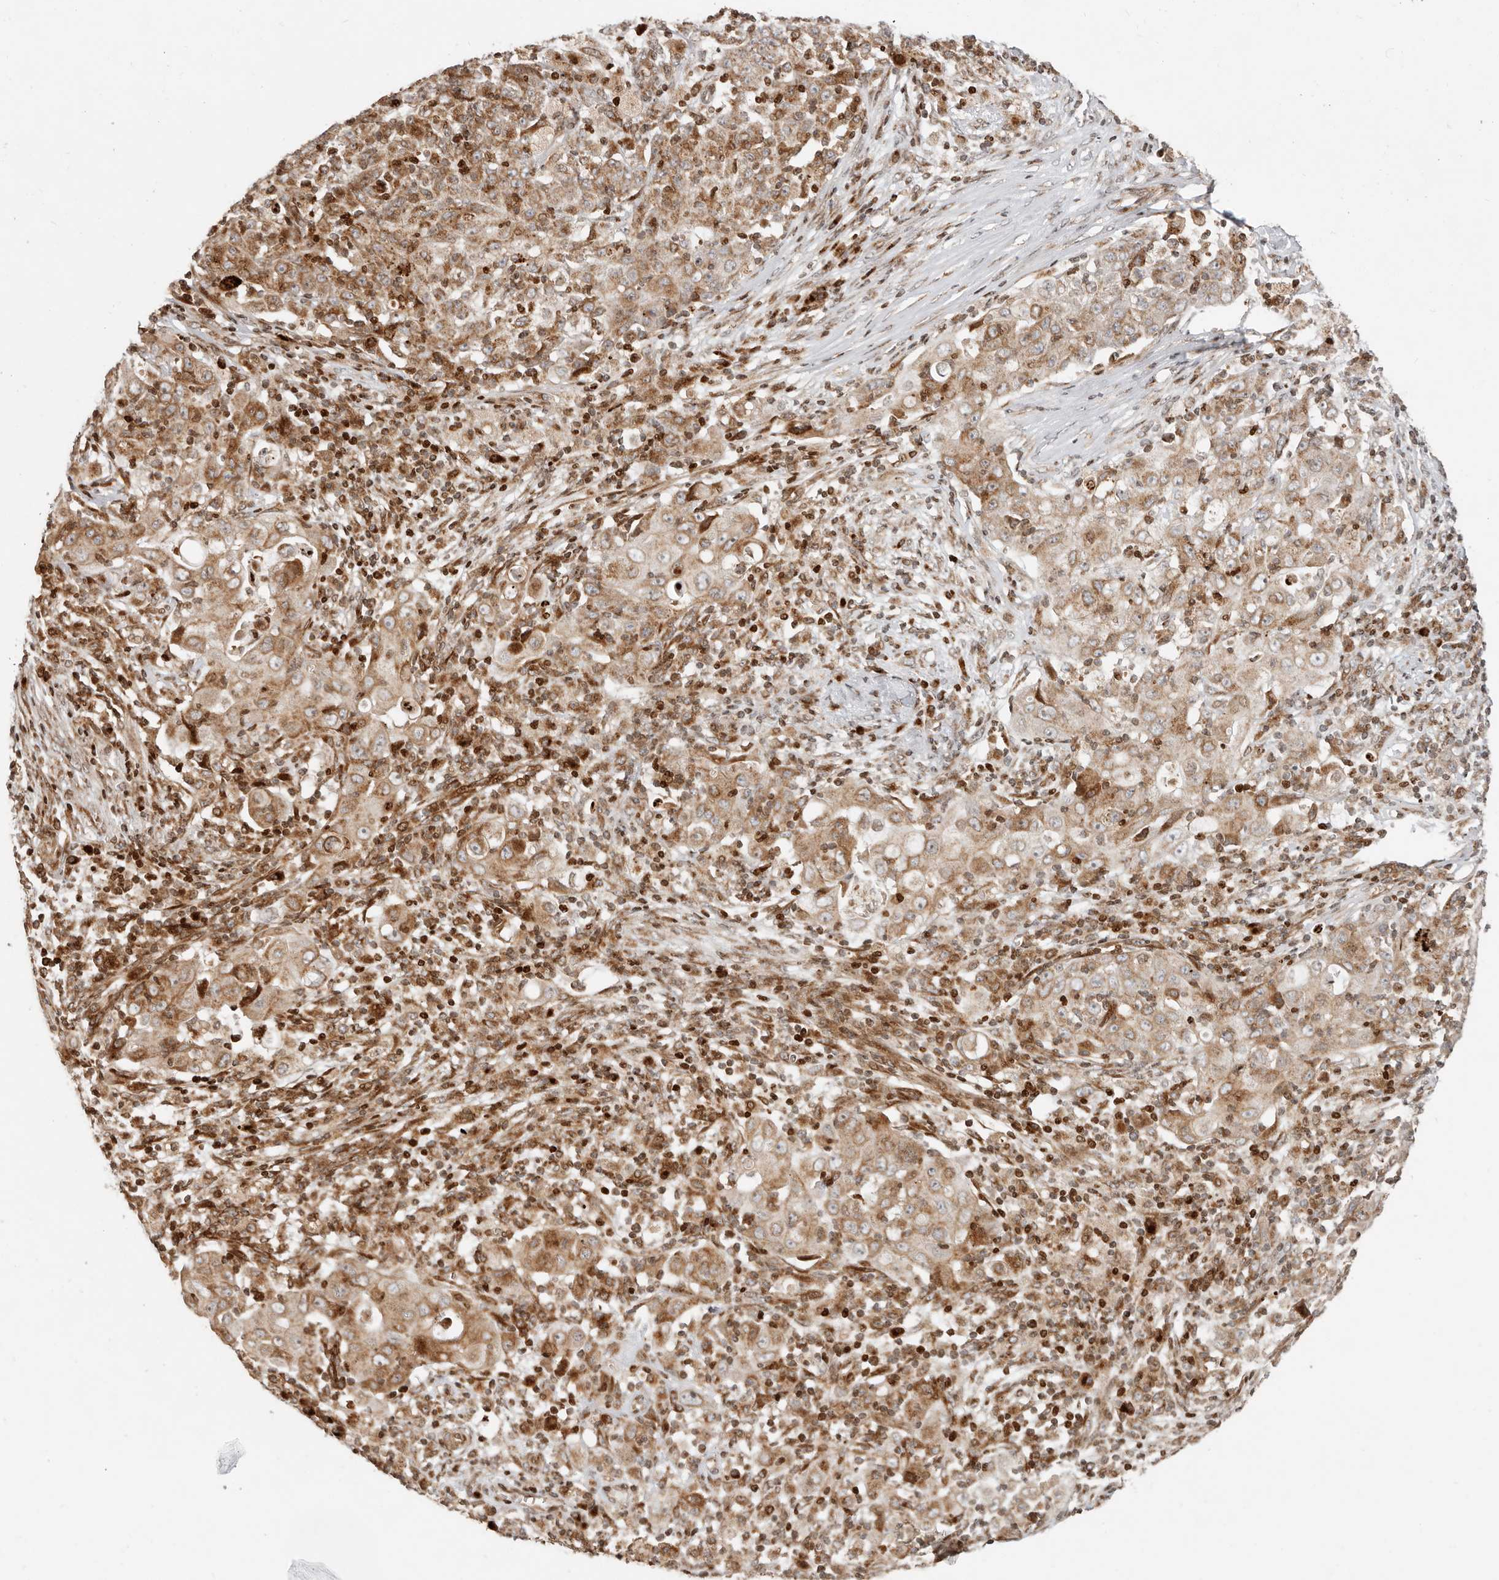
{"staining": {"intensity": "moderate", "quantity": ">75%", "location": "cytoplasmic/membranous"}, "tissue": "ovarian cancer", "cell_type": "Tumor cells", "image_type": "cancer", "snomed": [{"axis": "morphology", "description": "Carcinoma, endometroid"}, {"axis": "topography", "description": "Ovary"}], "caption": "This is an image of IHC staining of ovarian cancer, which shows moderate expression in the cytoplasmic/membranous of tumor cells.", "gene": "TRIM4", "patient": {"sex": "female", "age": 42}}